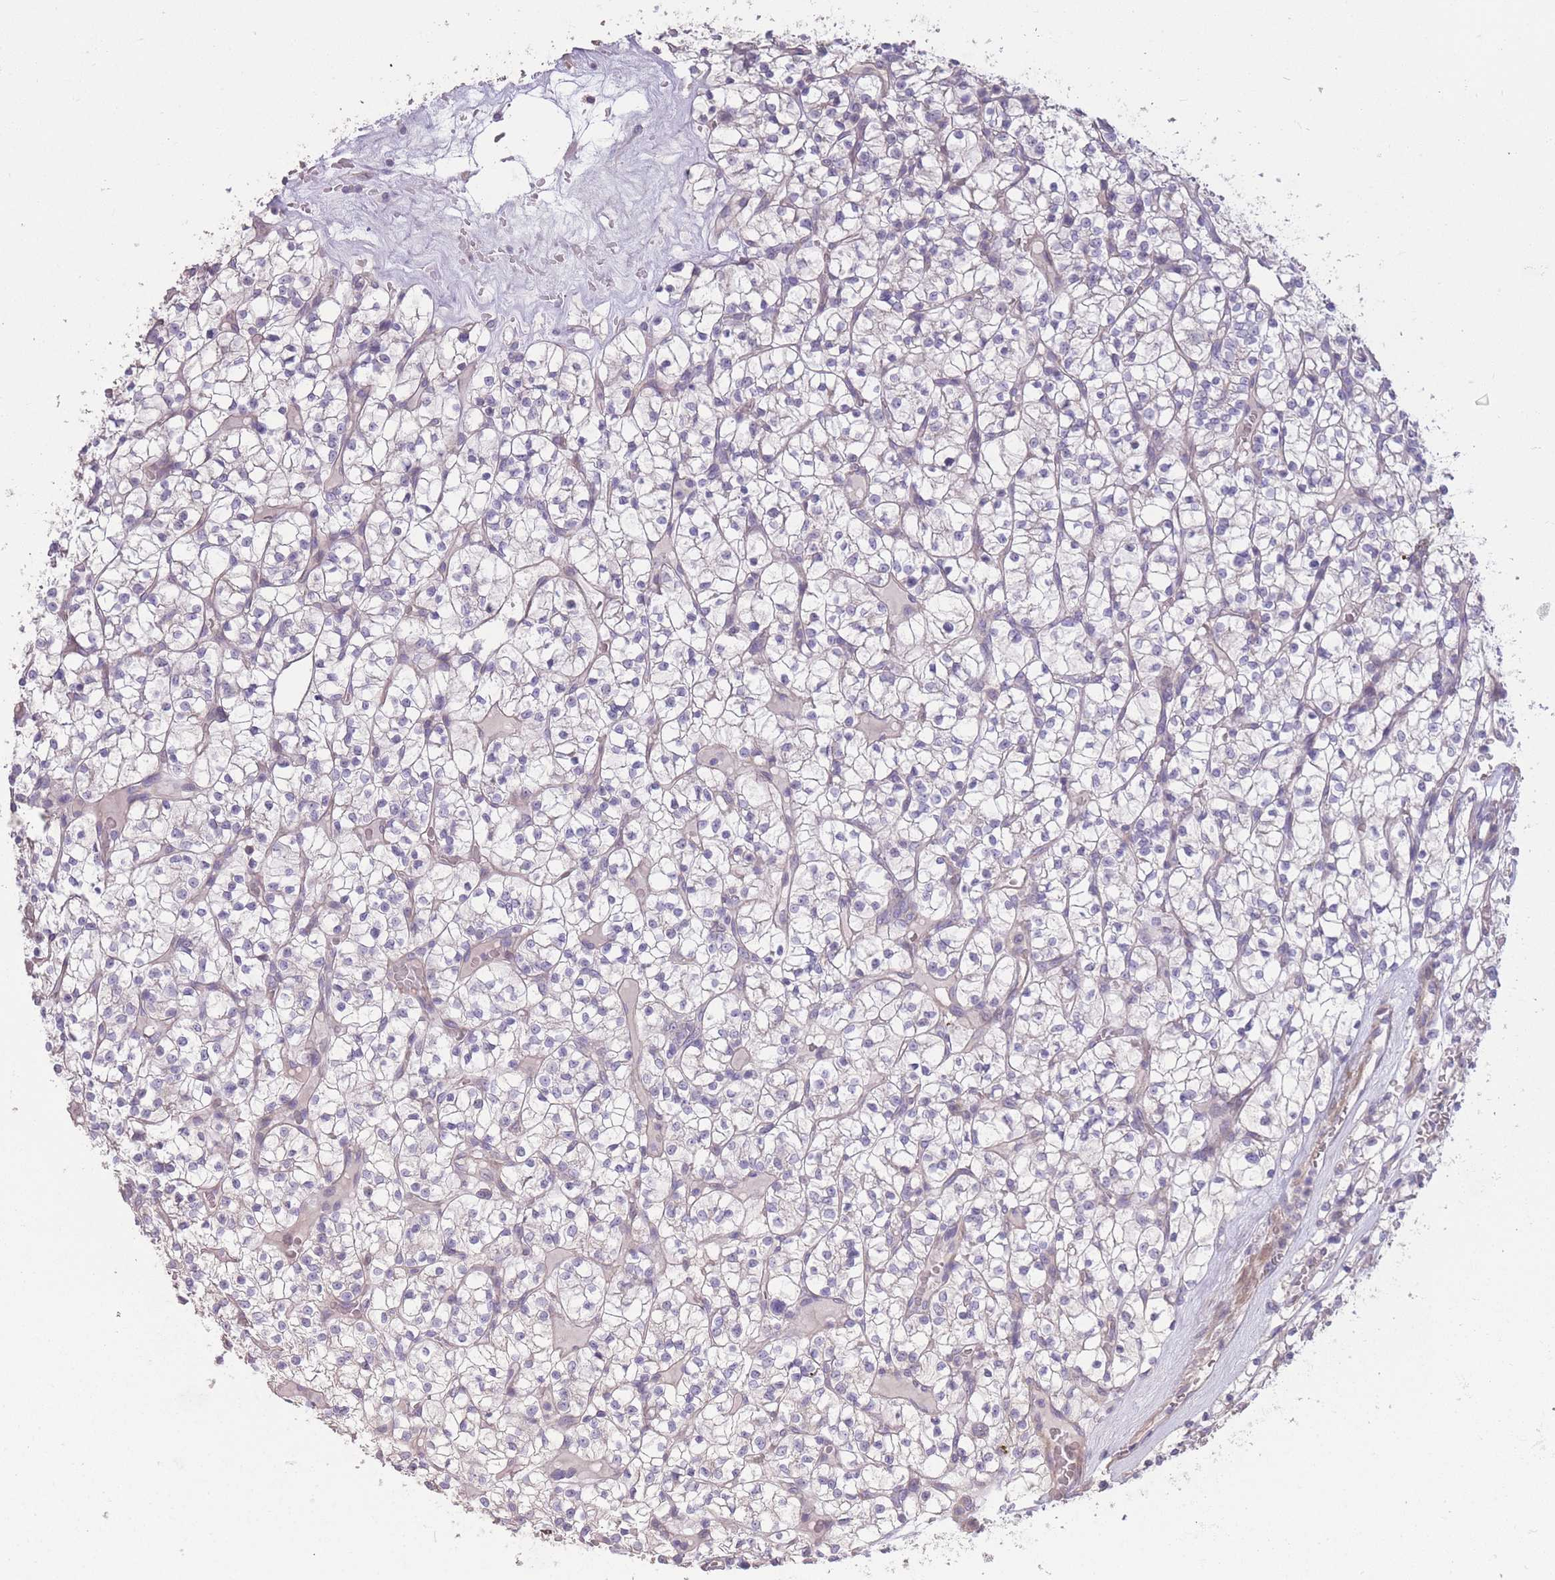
{"staining": {"intensity": "negative", "quantity": "none", "location": "none"}, "tissue": "renal cancer", "cell_type": "Tumor cells", "image_type": "cancer", "snomed": [{"axis": "morphology", "description": "Adenocarcinoma, NOS"}, {"axis": "topography", "description": "Kidney"}], "caption": "Immunohistochemistry of human renal cancer exhibits no staining in tumor cells. Brightfield microscopy of IHC stained with DAB (brown) and hematoxylin (blue), captured at high magnification.", "gene": "RSPH10B", "patient": {"sex": "female", "age": 64}}